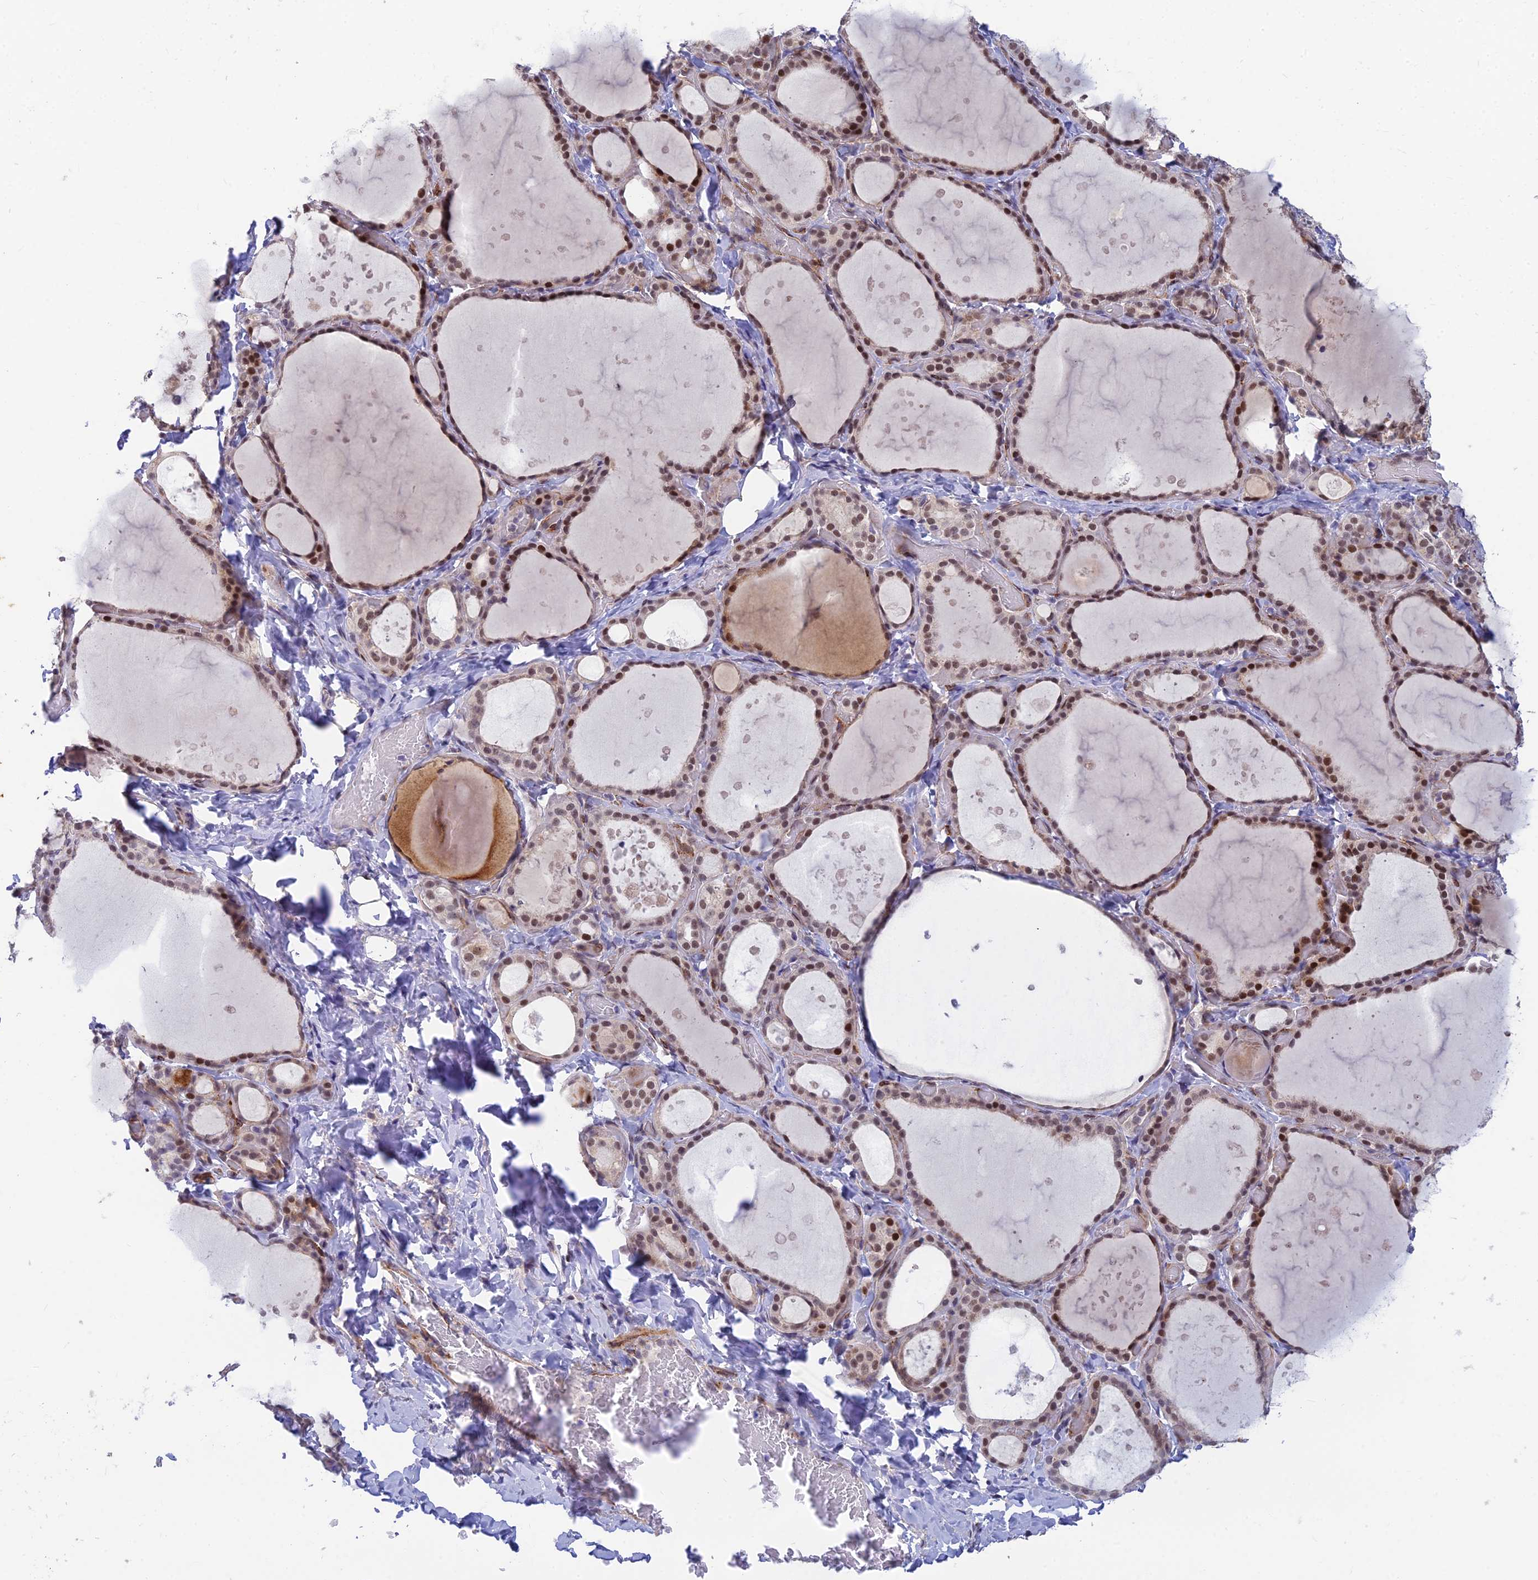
{"staining": {"intensity": "moderate", "quantity": ">75%", "location": "nuclear"}, "tissue": "thyroid gland", "cell_type": "Glandular cells", "image_type": "normal", "snomed": [{"axis": "morphology", "description": "Normal tissue, NOS"}, {"axis": "topography", "description": "Thyroid gland"}], "caption": "An image of thyroid gland stained for a protein displays moderate nuclear brown staining in glandular cells. Immunohistochemistry (ihc) stains the protein of interest in brown and the nuclei are stained blue.", "gene": "CLK4", "patient": {"sex": "female", "age": 44}}